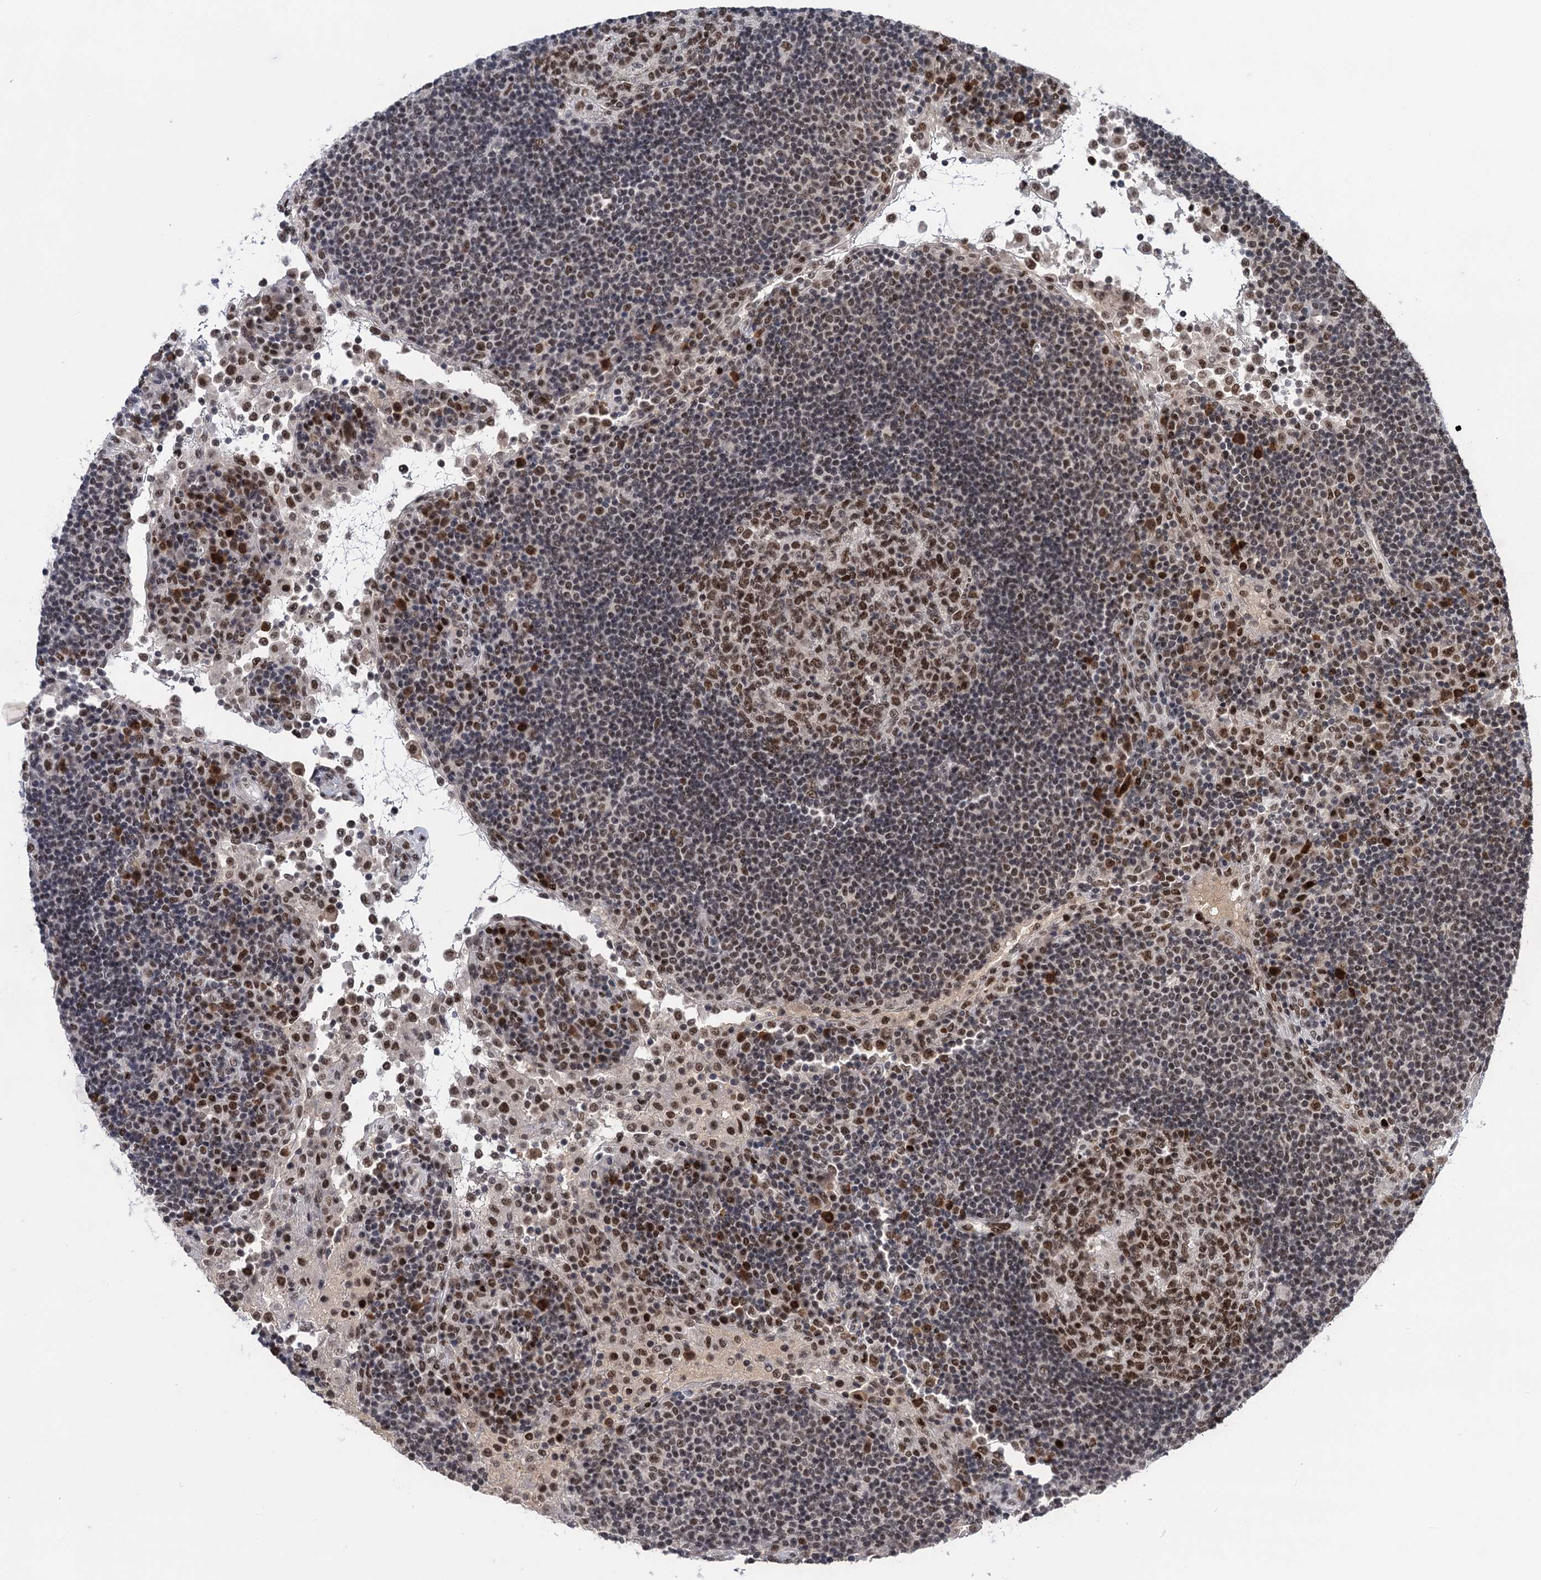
{"staining": {"intensity": "moderate", "quantity": ">75%", "location": "nuclear"}, "tissue": "lymph node", "cell_type": "Germinal center cells", "image_type": "normal", "snomed": [{"axis": "morphology", "description": "Normal tissue, NOS"}, {"axis": "topography", "description": "Lymph node"}], "caption": "IHC of unremarkable lymph node demonstrates medium levels of moderate nuclear positivity in approximately >75% of germinal center cells.", "gene": "ZCCHC10", "patient": {"sex": "female", "age": 53}}